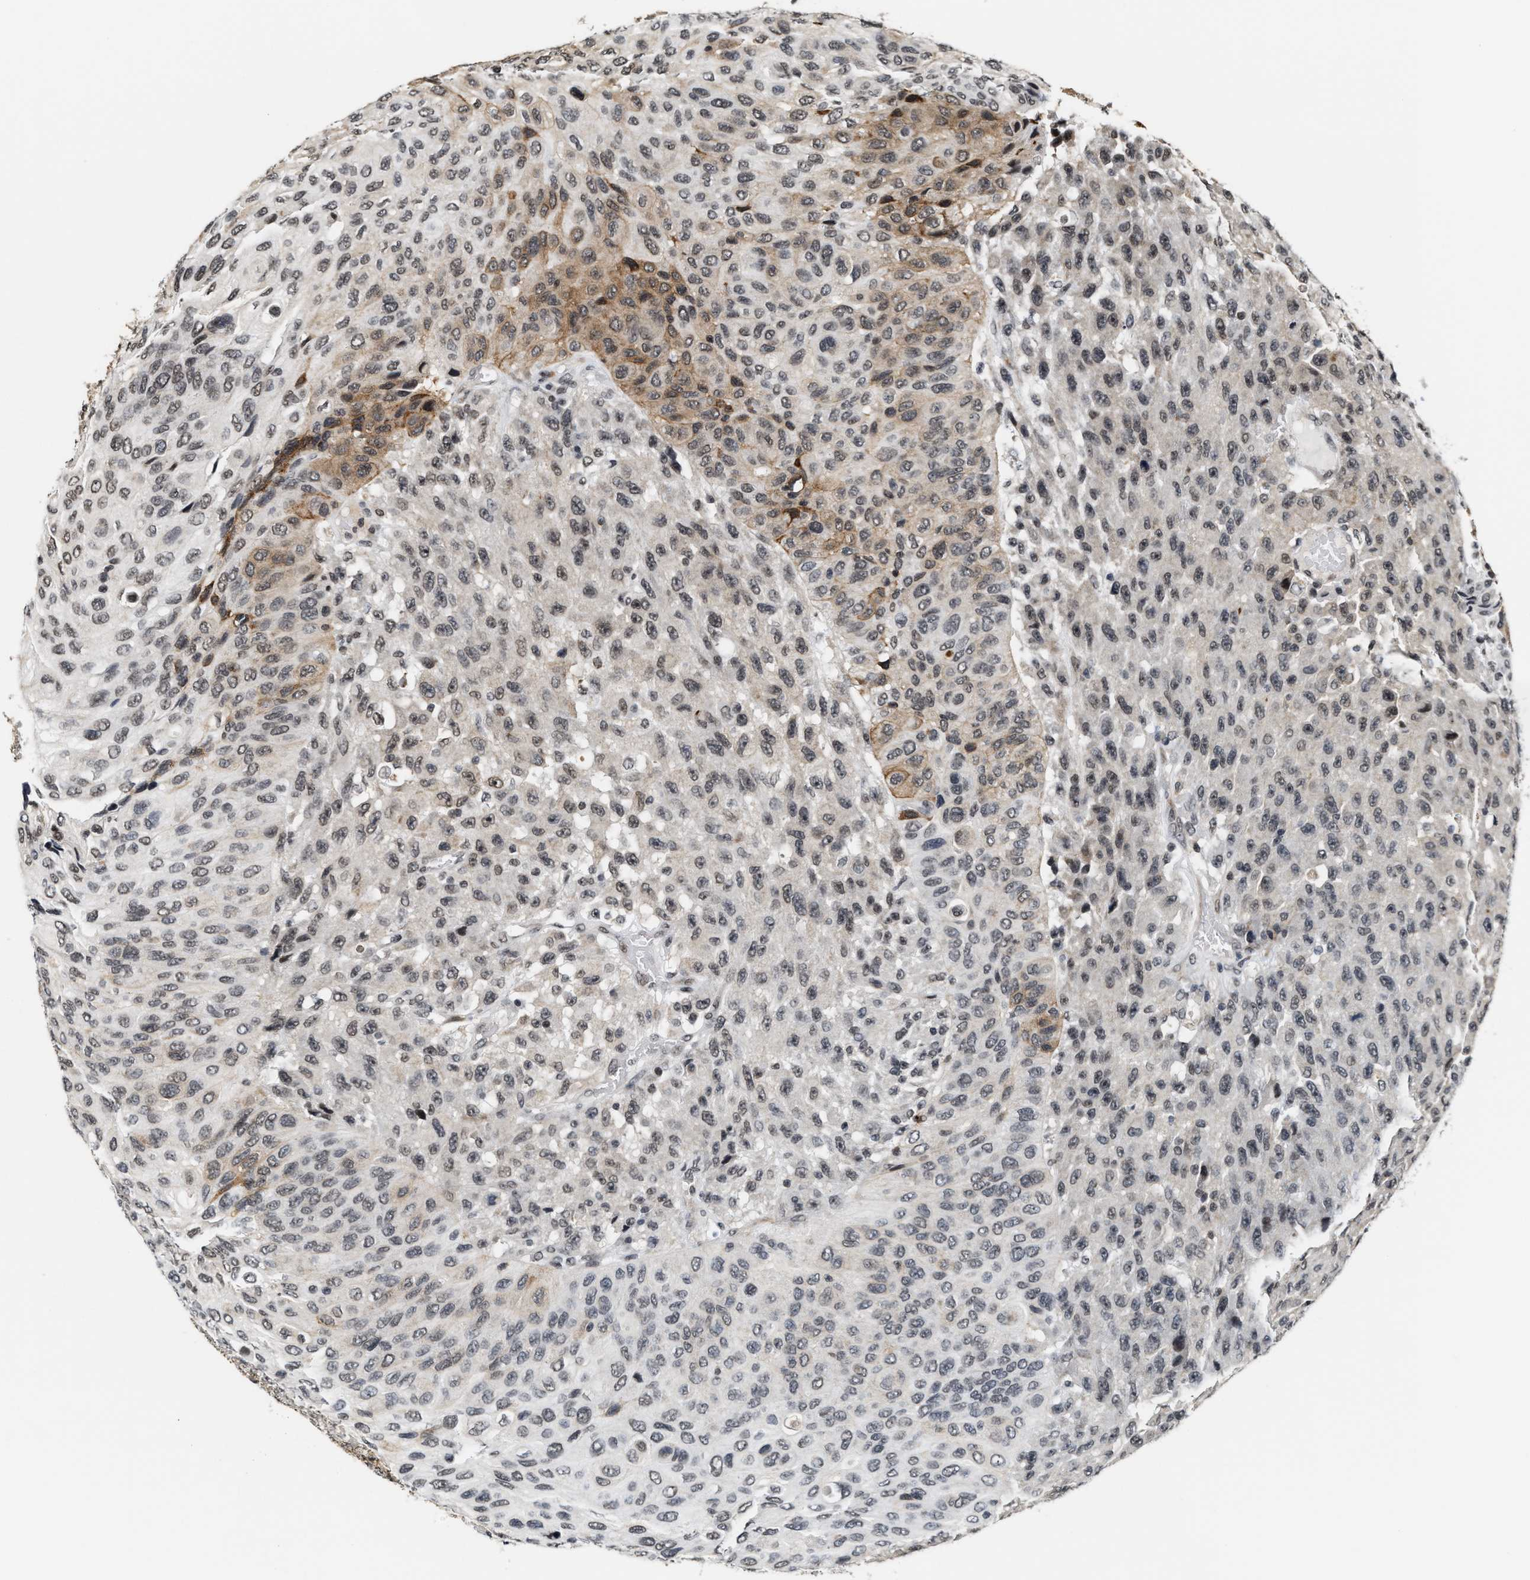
{"staining": {"intensity": "moderate", "quantity": ">75%", "location": "cytoplasmic/membranous,nuclear"}, "tissue": "urothelial cancer", "cell_type": "Tumor cells", "image_type": "cancer", "snomed": [{"axis": "morphology", "description": "Urothelial carcinoma, High grade"}, {"axis": "topography", "description": "Urinary bladder"}], "caption": "A high-resolution image shows immunohistochemistry (IHC) staining of urothelial cancer, which reveals moderate cytoplasmic/membranous and nuclear staining in approximately >75% of tumor cells.", "gene": "ANKRD6", "patient": {"sex": "male", "age": 66}}